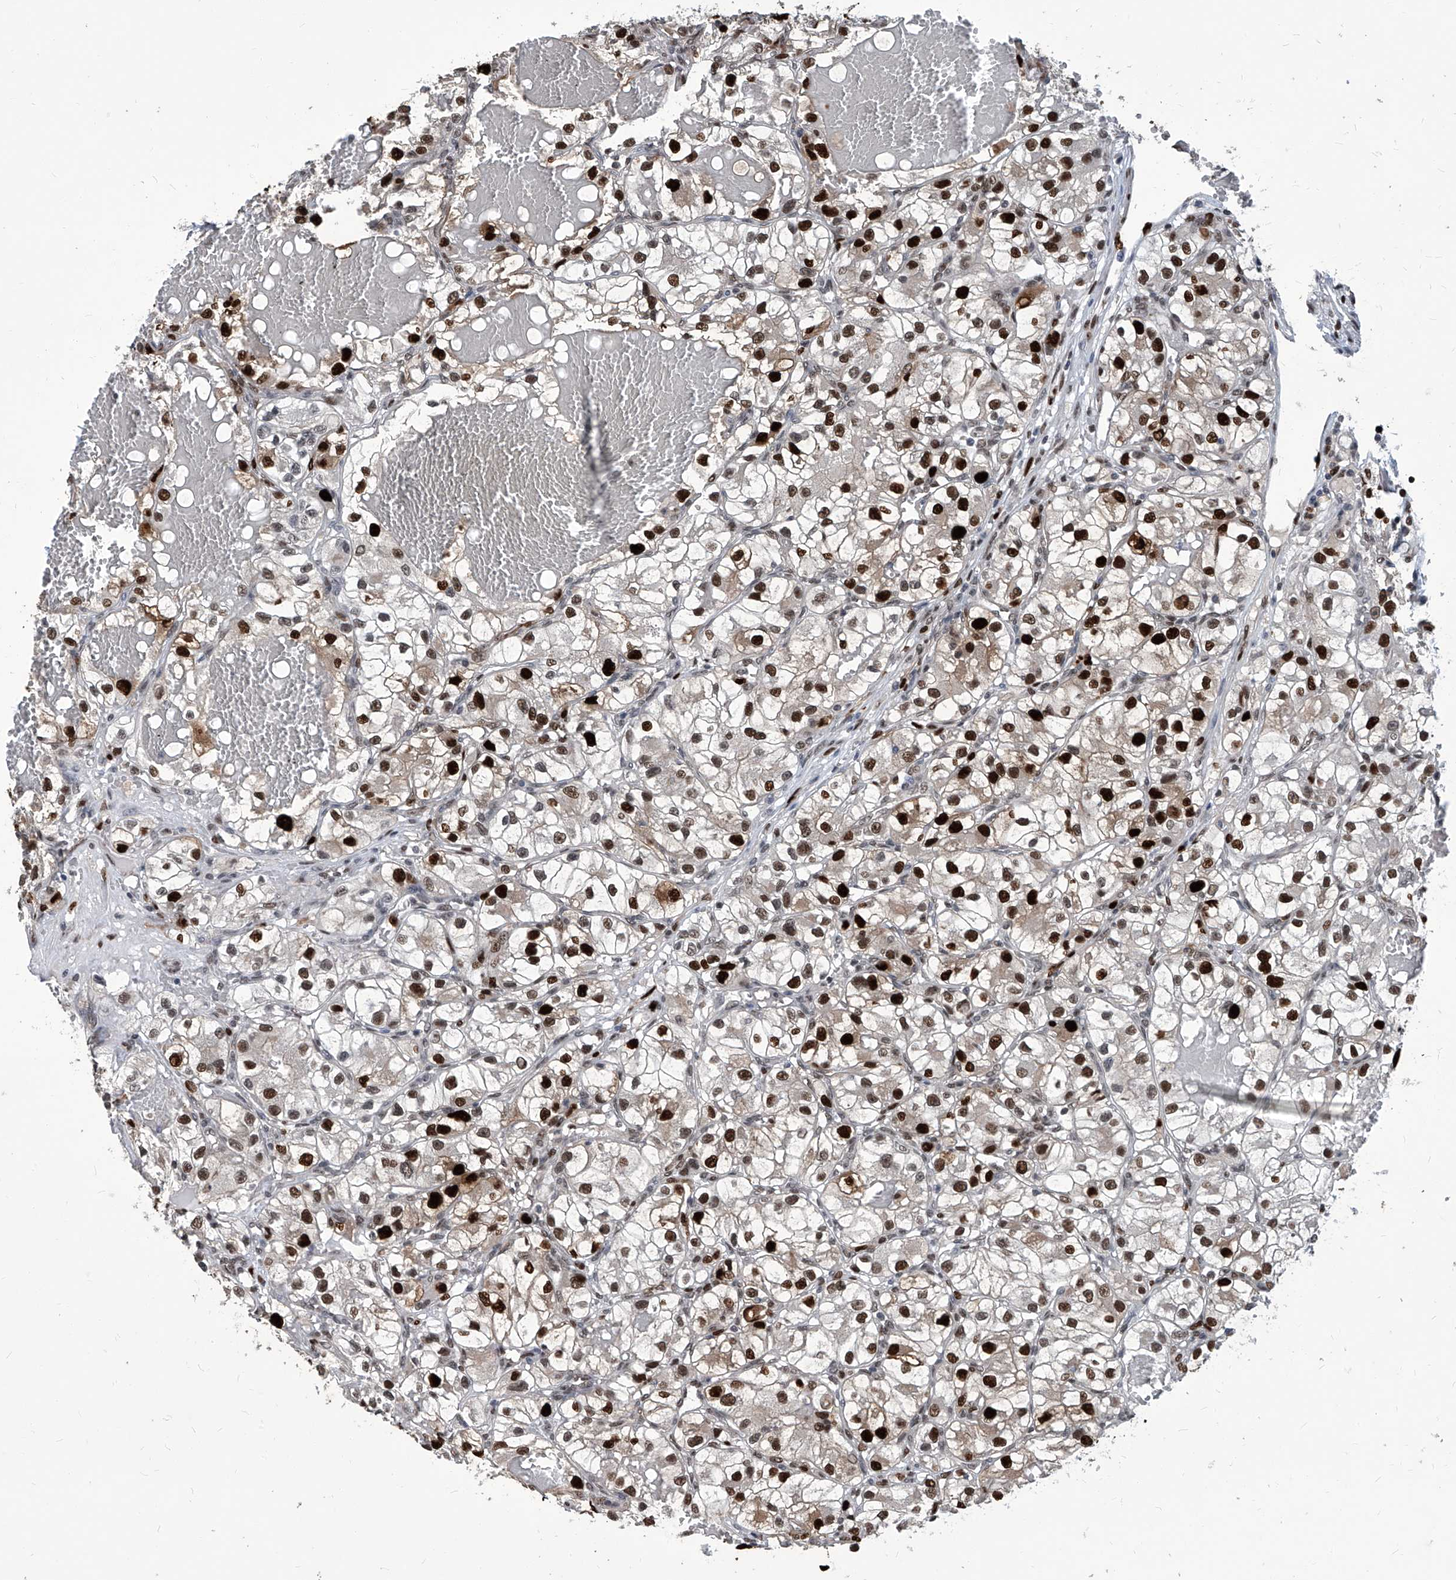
{"staining": {"intensity": "strong", "quantity": ">75%", "location": "nuclear"}, "tissue": "renal cancer", "cell_type": "Tumor cells", "image_type": "cancer", "snomed": [{"axis": "morphology", "description": "Adenocarcinoma, NOS"}, {"axis": "topography", "description": "Kidney"}], "caption": "About >75% of tumor cells in human renal cancer exhibit strong nuclear protein positivity as visualized by brown immunohistochemical staining.", "gene": "PCNA", "patient": {"sex": "female", "age": 57}}